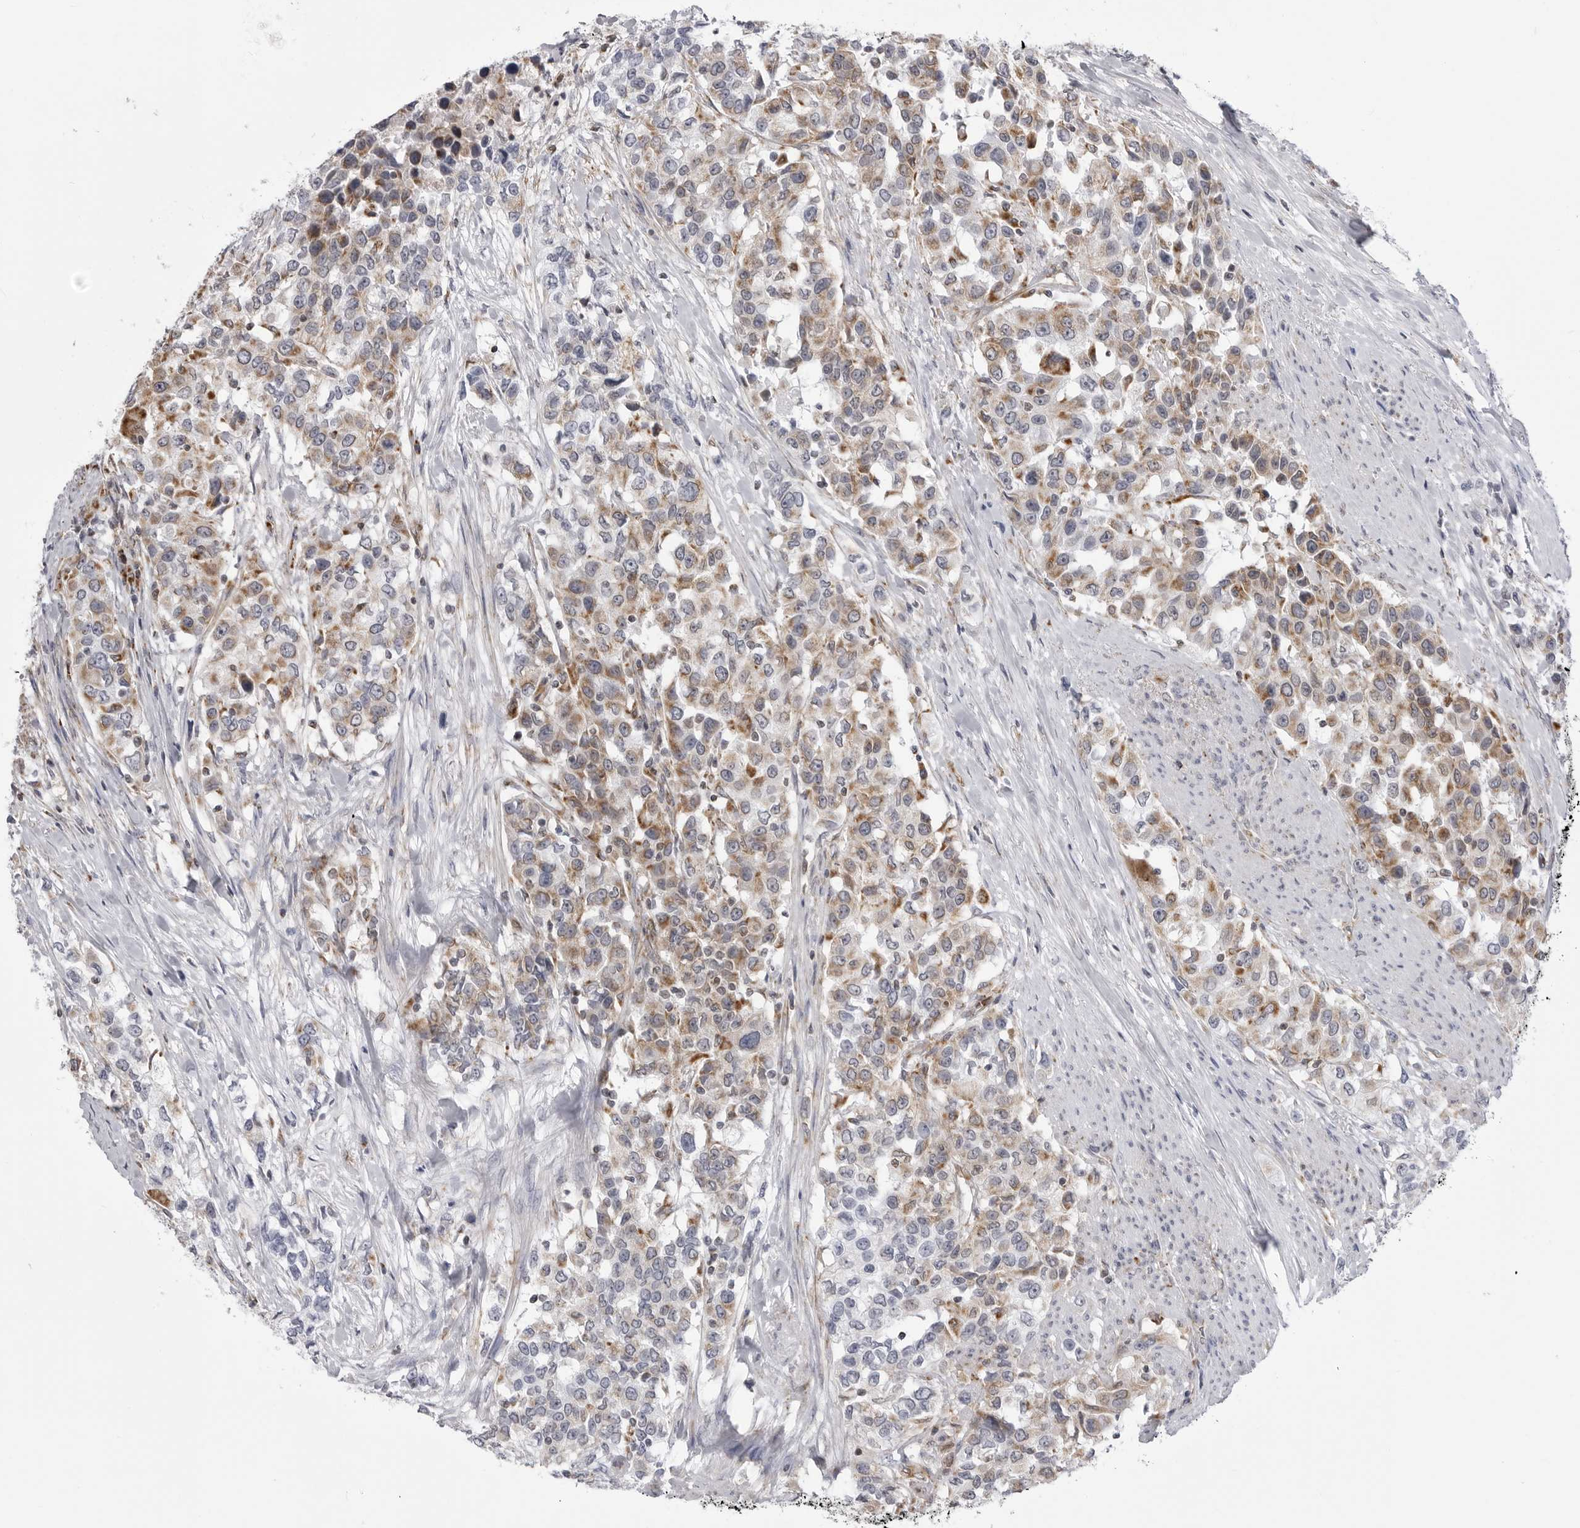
{"staining": {"intensity": "moderate", "quantity": "25%-75%", "location": "cytoplasmic/membranous"}, "tissue": "urothelial cancer", "cell_type": "Tumor cells", "image_type": "cancer", "snomed": [{"axis": "morphology", "description": "Urothelial carcinoma, High grade"}, {"axis": "topography", "description": "Urinary bladder"}], "caption": "Moderate cytoplasmic/membranous expression is appreciated in about 25%-75% of tumor cells in urothelial cancer.", "gene": "FH", "patient": {"sex": "female", "age": 80}}